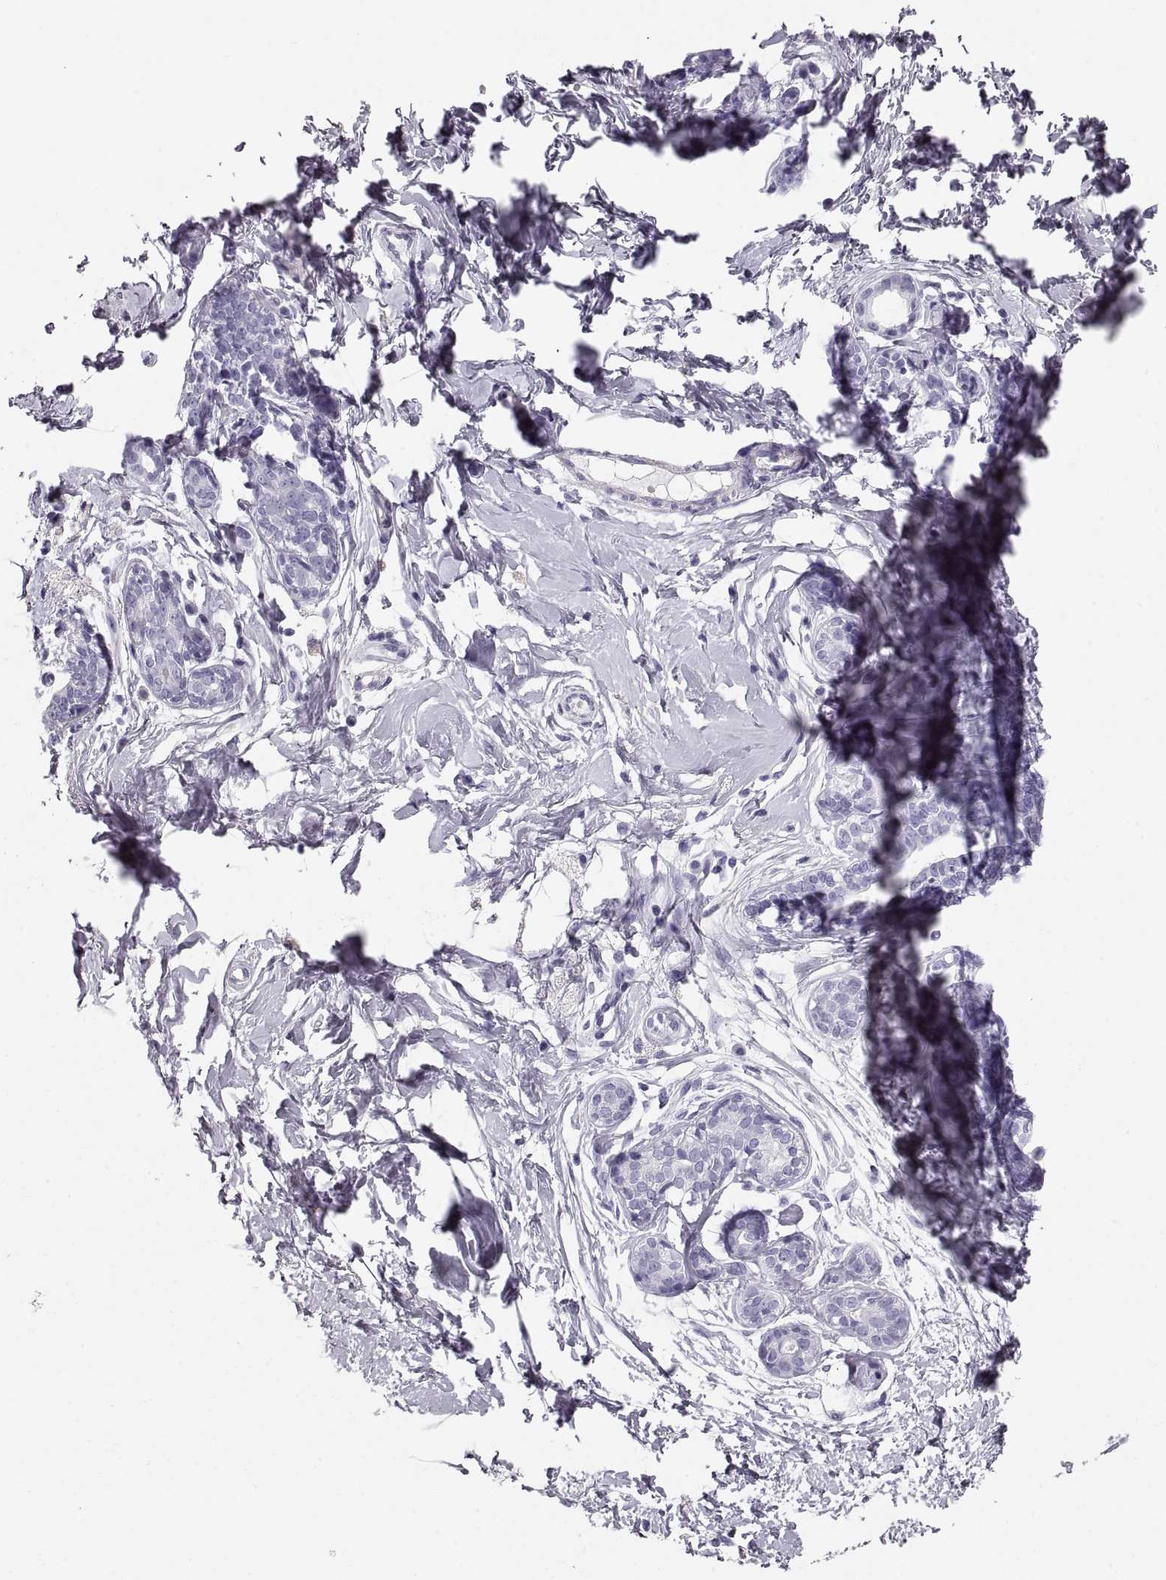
{"staining": {"intensity": "negative", "quantity": "none", "location": "none"}, "tissue": "breast", "cell_type": "Adipocytes", "image_type": "normal", "snomed": [{"axis": "morphology", "description": "Normal tissue, NOS"}, {"axis": "topography", "description": "Breast"}], "caption": "The micrograph shows no staining of adipocytes in benign breast. Nuclei are stained in blue.", "gene": "CRYAA", "patient": {"sex": "female", "age": 37}}